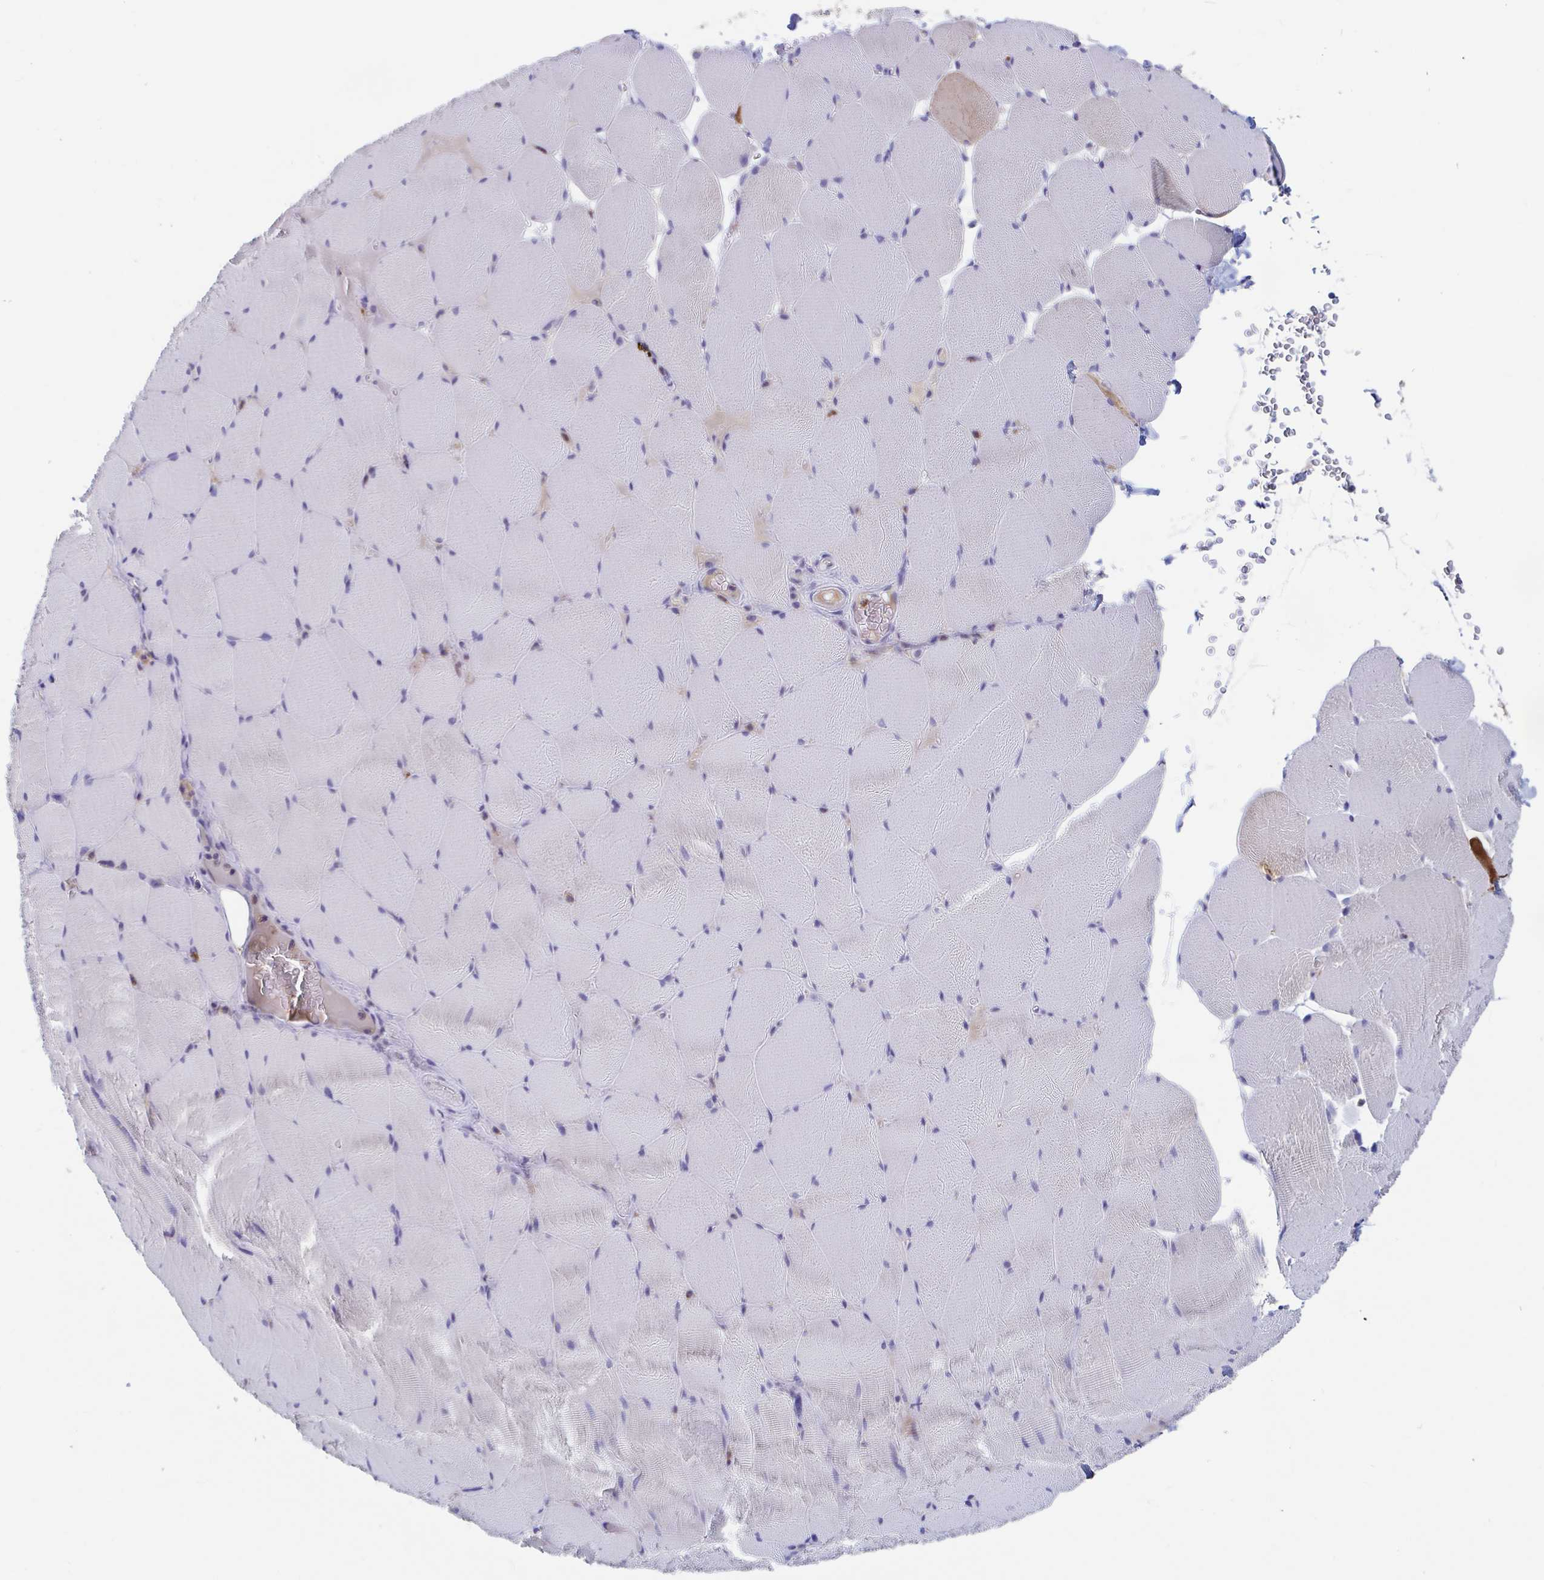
{"staining": {"intensity": "moderate", "quantity": "<25%", "location": "cytoplasmic/membranous"}, "tissue": "skeletal muscle", "cell_type": "Myocytes", "image_type": "normal", "snomed": [{"axis": "morphology", "description": "Normal tissue, NOS"}, {"axis": "topography", "description": "Skeletal muscle"}, {"axis": "topography", "description": "Head-Neck"}], "caption": "High-magnification brightfield microscopy of benign skeletal muscle stained with DAB (brown) and counterstained with hematoxylin (blue). myocytes exhibit moderate cytoplasmic/membranous positivity is present in approximately<25% of cells. (Stains: DAB in brown, nuclei in blue, Microscopy: brightfield microscopy at high magnification).", "gene": "ZNHIT2", "patient": {"sex": "male", "age": 66}}